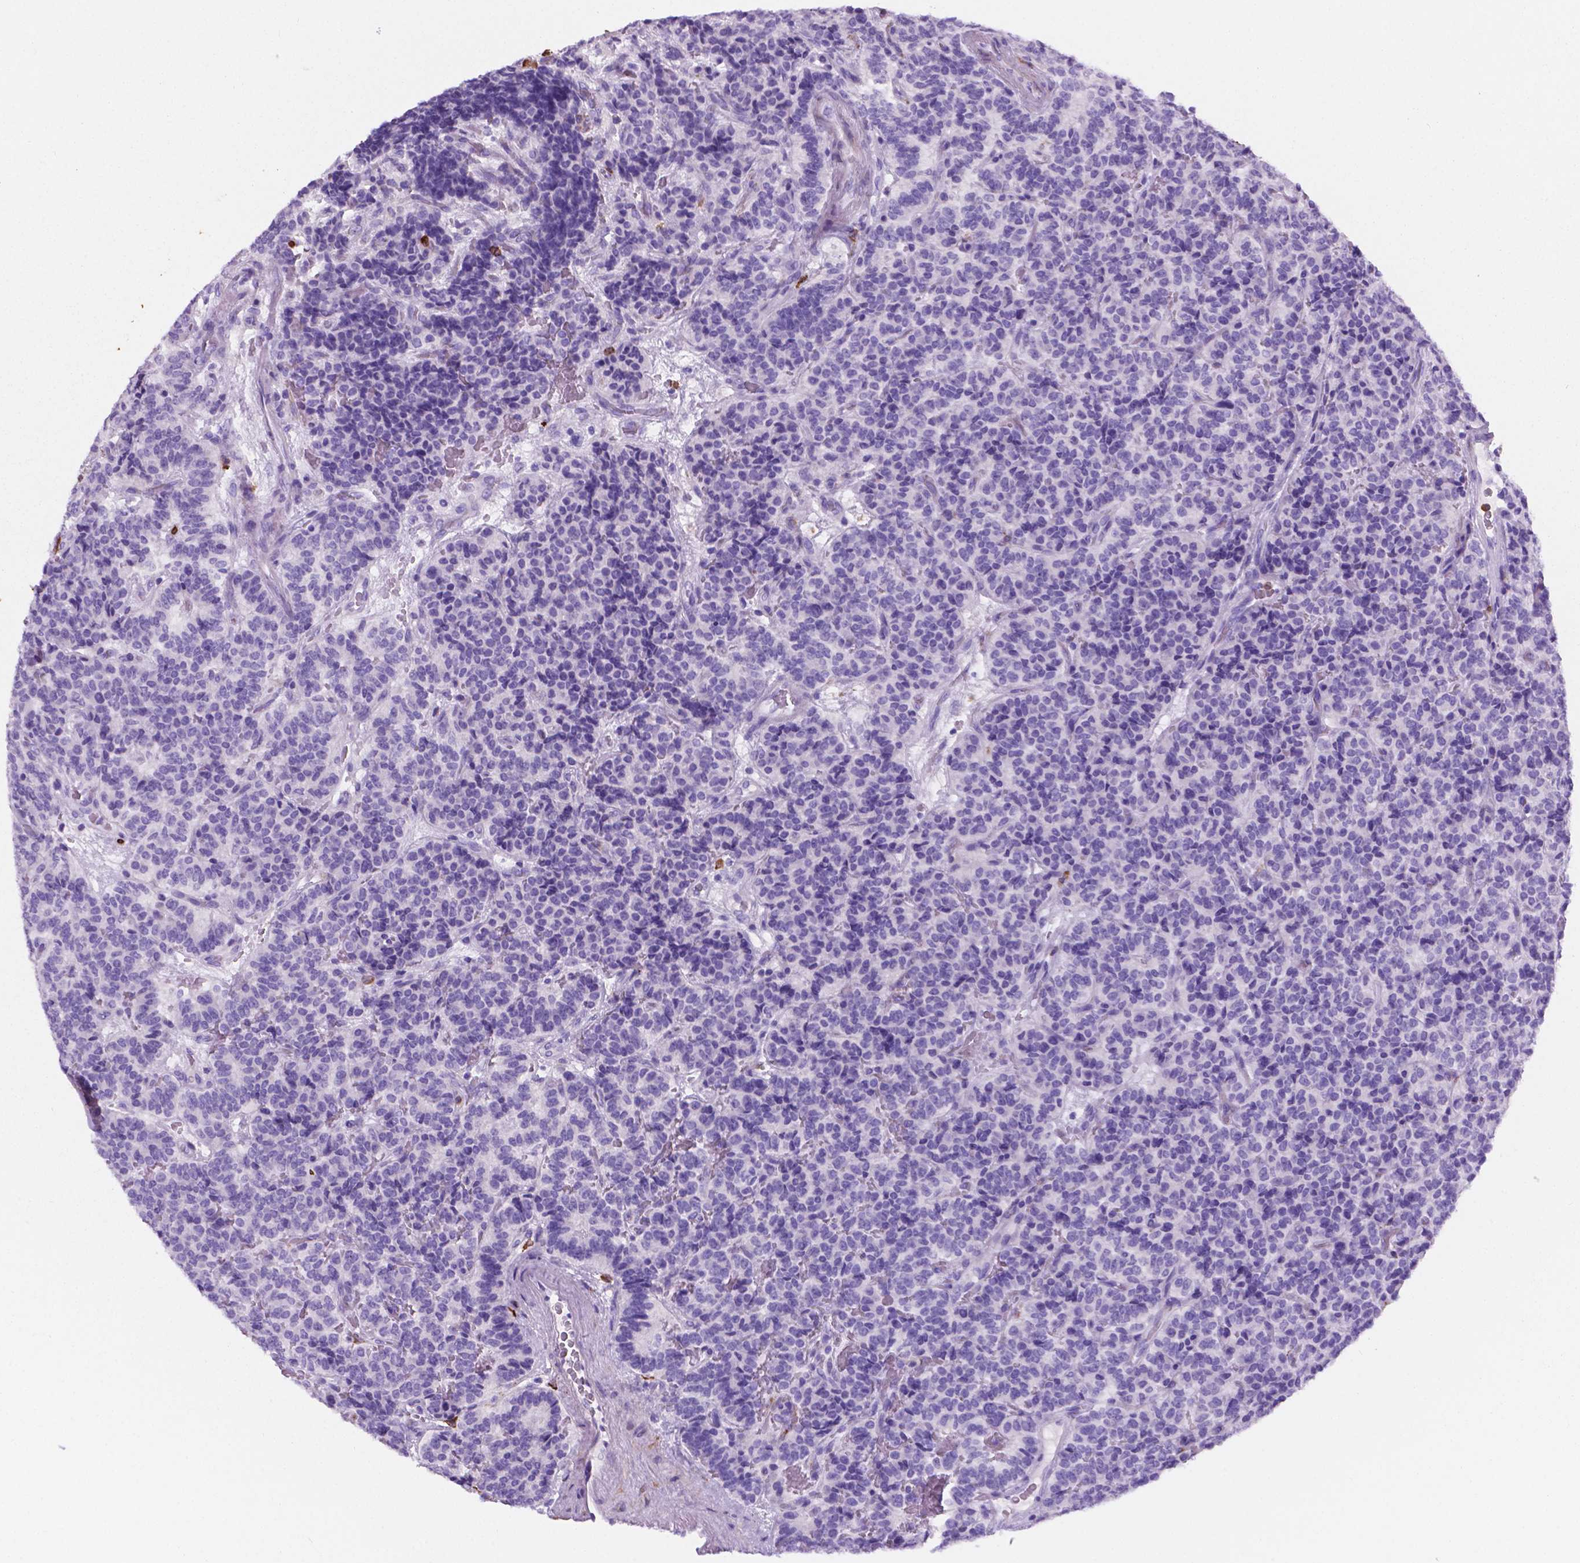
{"staining": {"intensity": "negative", "quantity": "none", "location": "none"}, "tissue": "carcinoid", "cell_type": "Tumor cells", "image_type": "cancer", "snomed": [{"axis": "morphology", "description": "Carcinoid, malignant, NOS"}, {"axis": "topography", "description": "Pancreas"}], "caption": "This is an IHC histopathology image of human malignant carcinoid. There is no positivity in tumor cells.", "gene": "MACF1", "patient": {"sex": "male", "age": 36}}